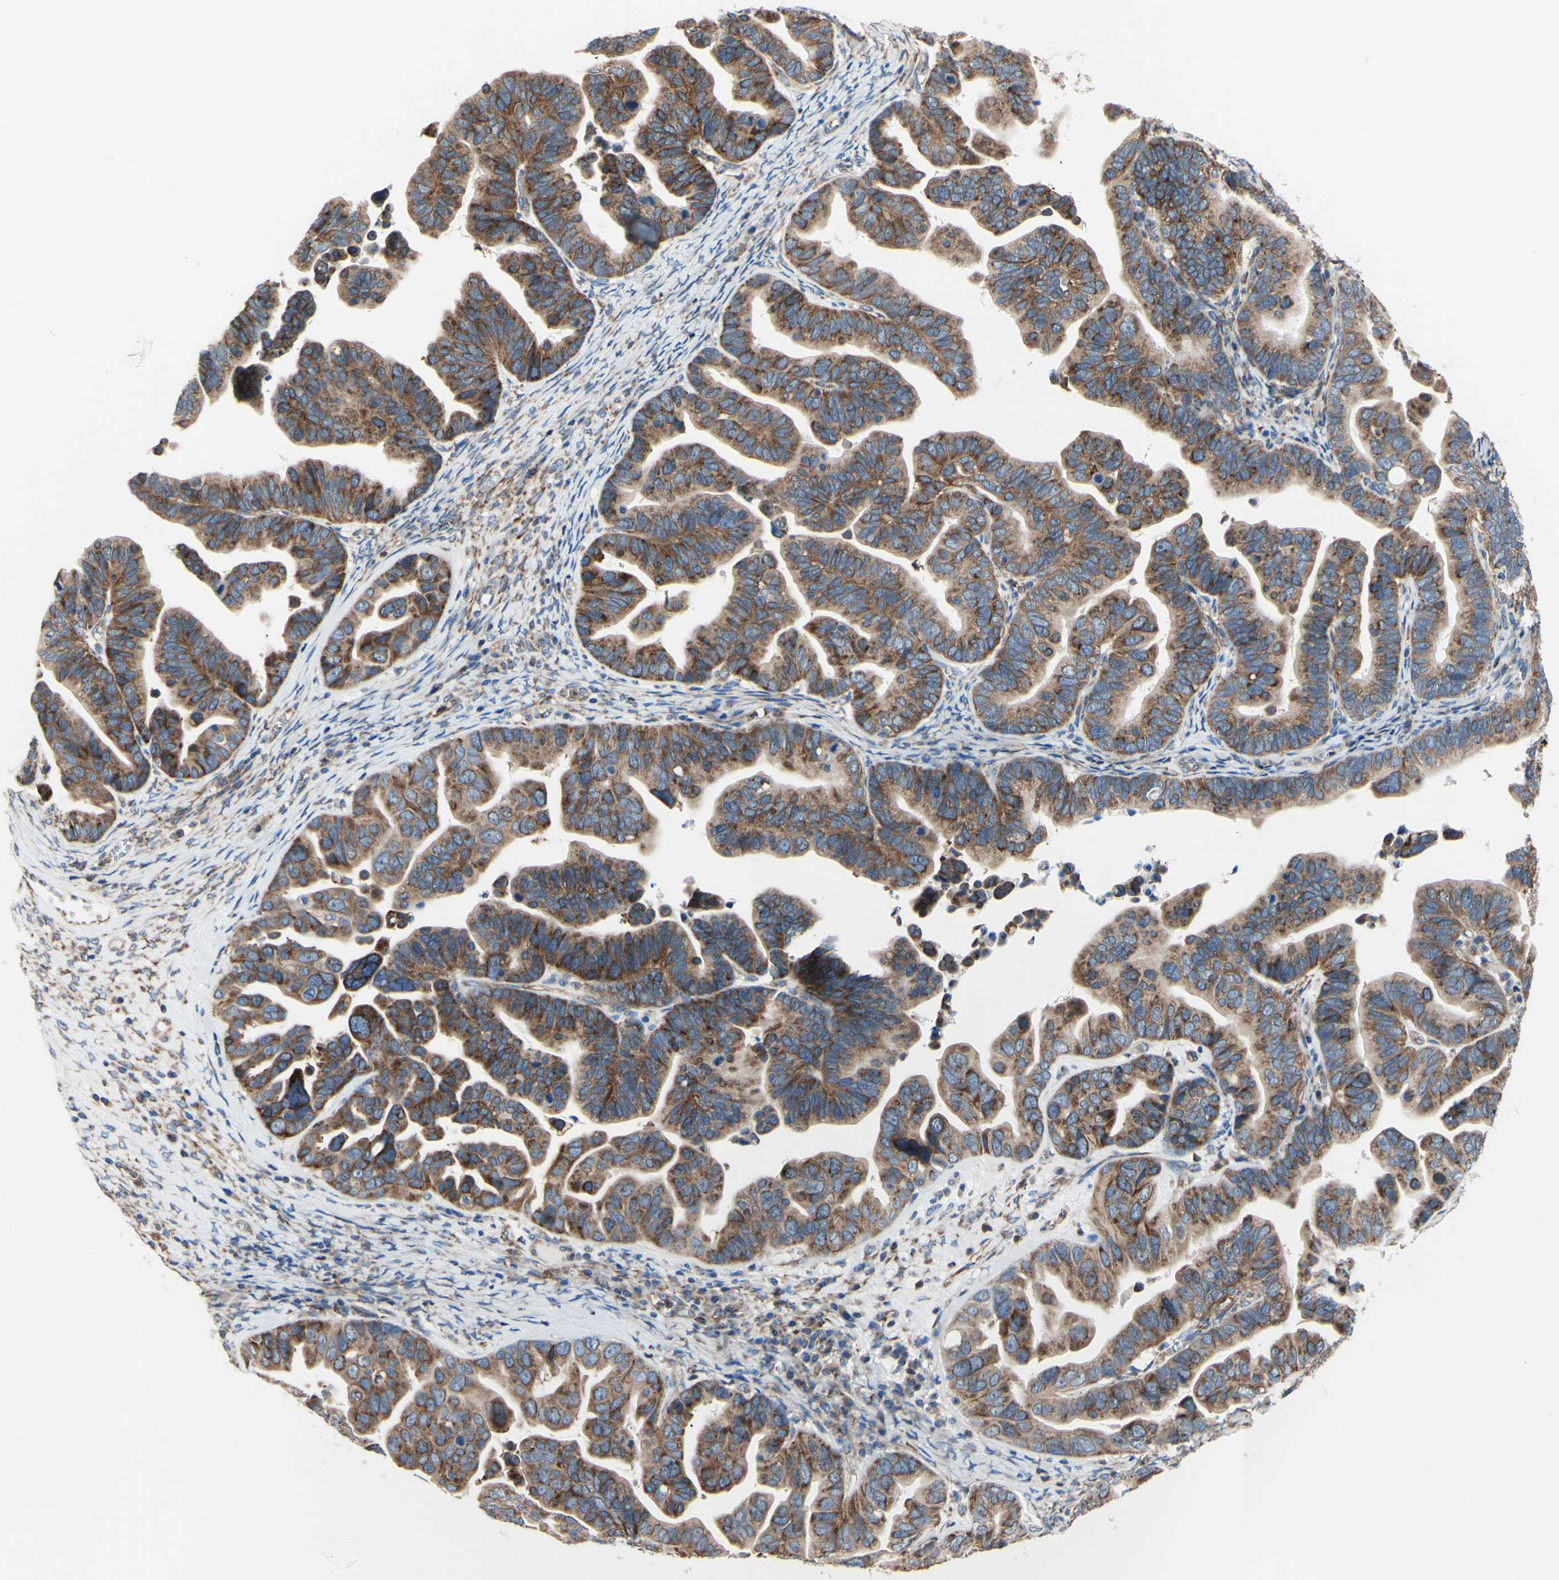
{"staining": {"intensity": "strong", "quantity": ">75%", "location": "cytoplasmic/membranous"}, "tissue": "ovarian cancer", "cell_type": "Tumor cells", "image_type": "cancer", "snomed": [{"axis": "morphology", "description": "Cystadenocarcinoma, serous, NOS"}, {"axis": "topography", "description": "Ovary"}], "caption": "Approximately >75% of tumor cells in human ovarian cancer exhibit strong cytoplasmic/membranous protein expression as visualized by brown immunohistochemical staining.", "gene": "FMR1", "patient": {"sex": "female", "age": 56}}